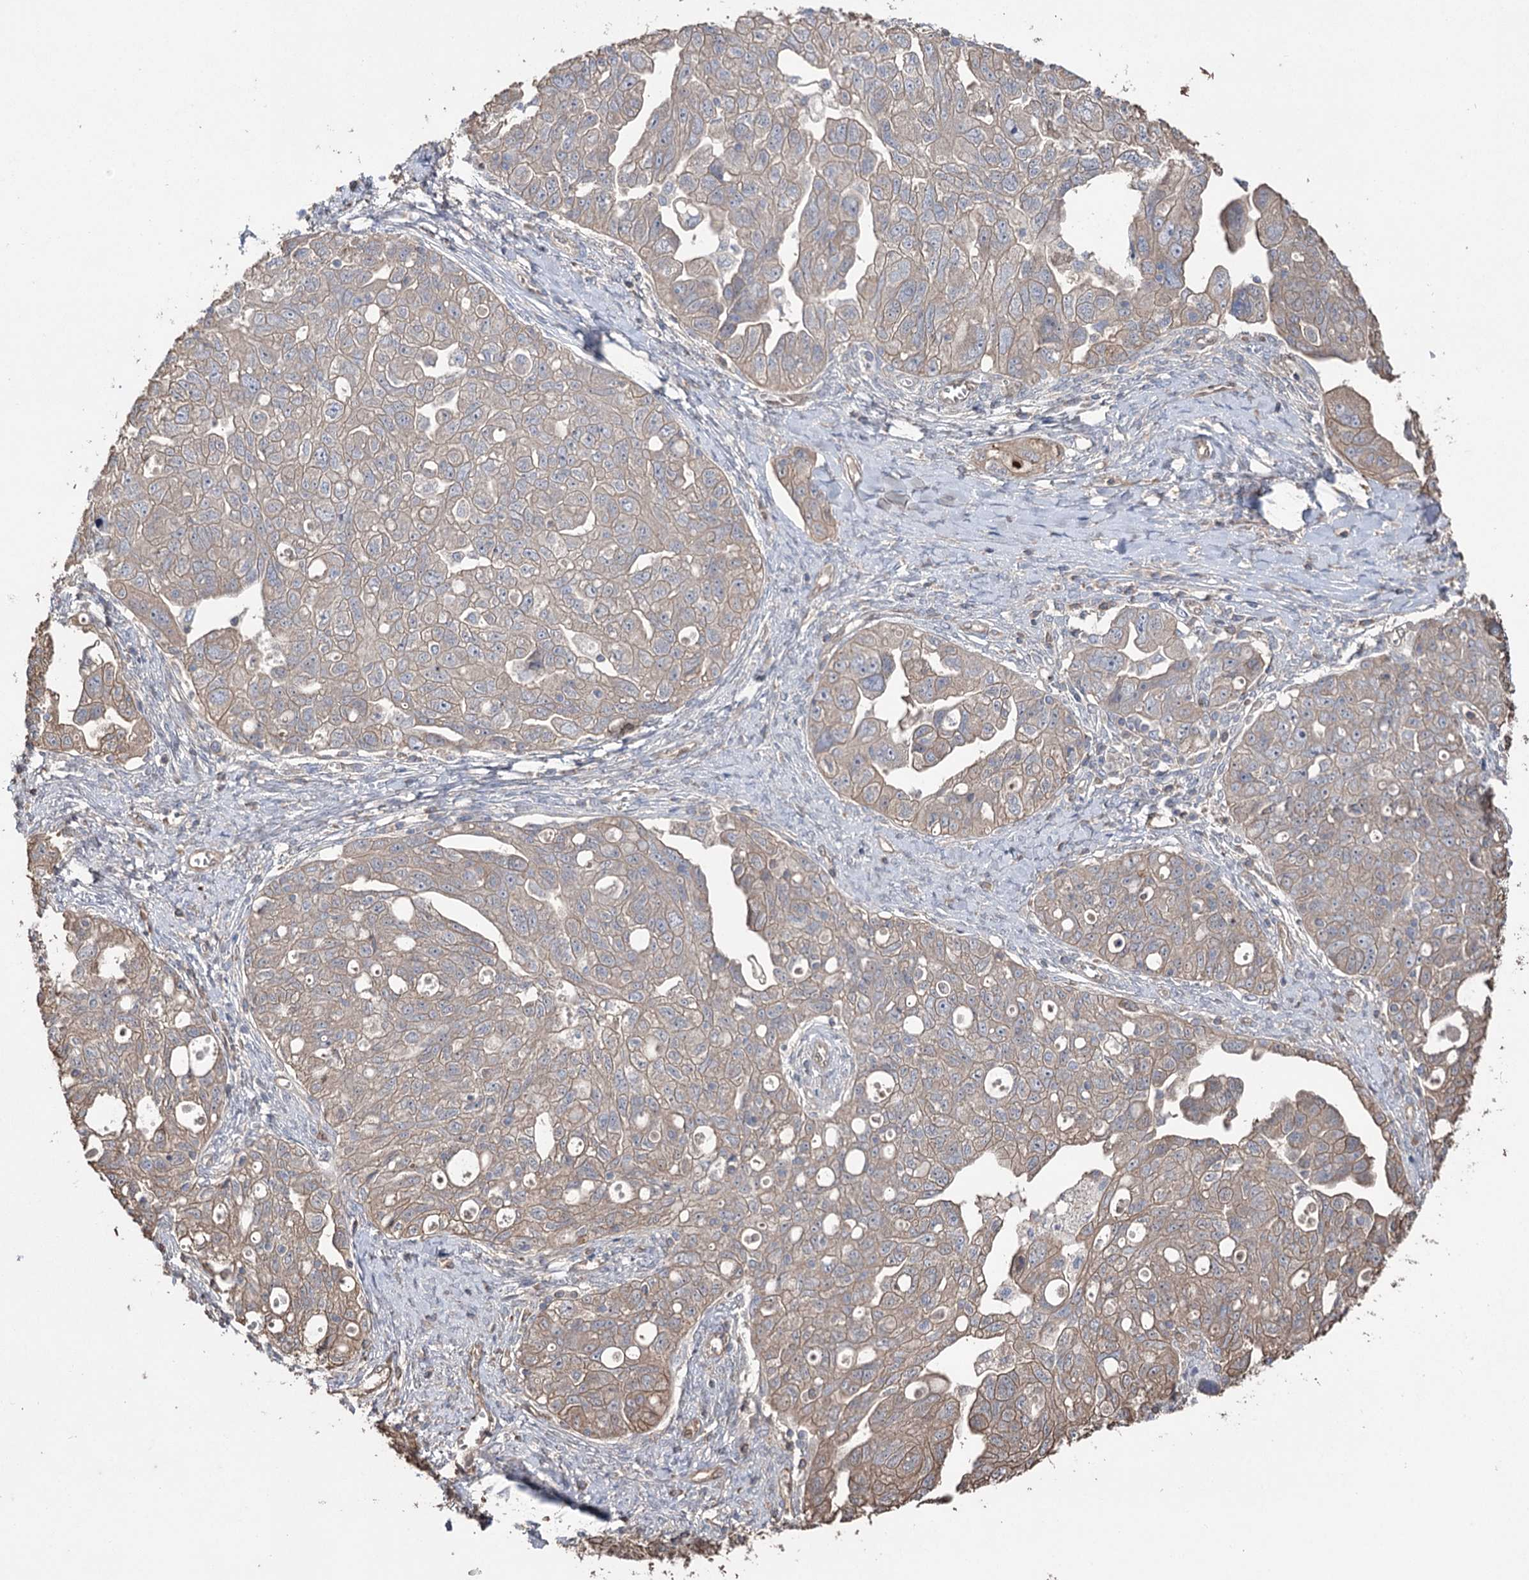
{"staining": {"intensity": "weak", "quantity": "25%-75%", "location": "cytoplasmic/membranous"}, "tissue": "ovarian cancer", "cell_type": "Tumor cells", "image_type": "cancer", "snomed": [{"axis": "morphology", "description": "Carcinoma, NOS"}, {"axis": "morphology", "description": "Cystadenocarcinoma, serous, NOS"}, {"axis": "topography", "description": "Ovary"}], "caption": "A micrograph of human ovarian cancer (carcinoma) stained for a protein displays weak cytoplasmic/membranous brown staining in tumor cells. (IHC, brightfield microscopy, high magnification).", "gene": "FAM13B", "patient": {"sex": "female", "age": 69}}